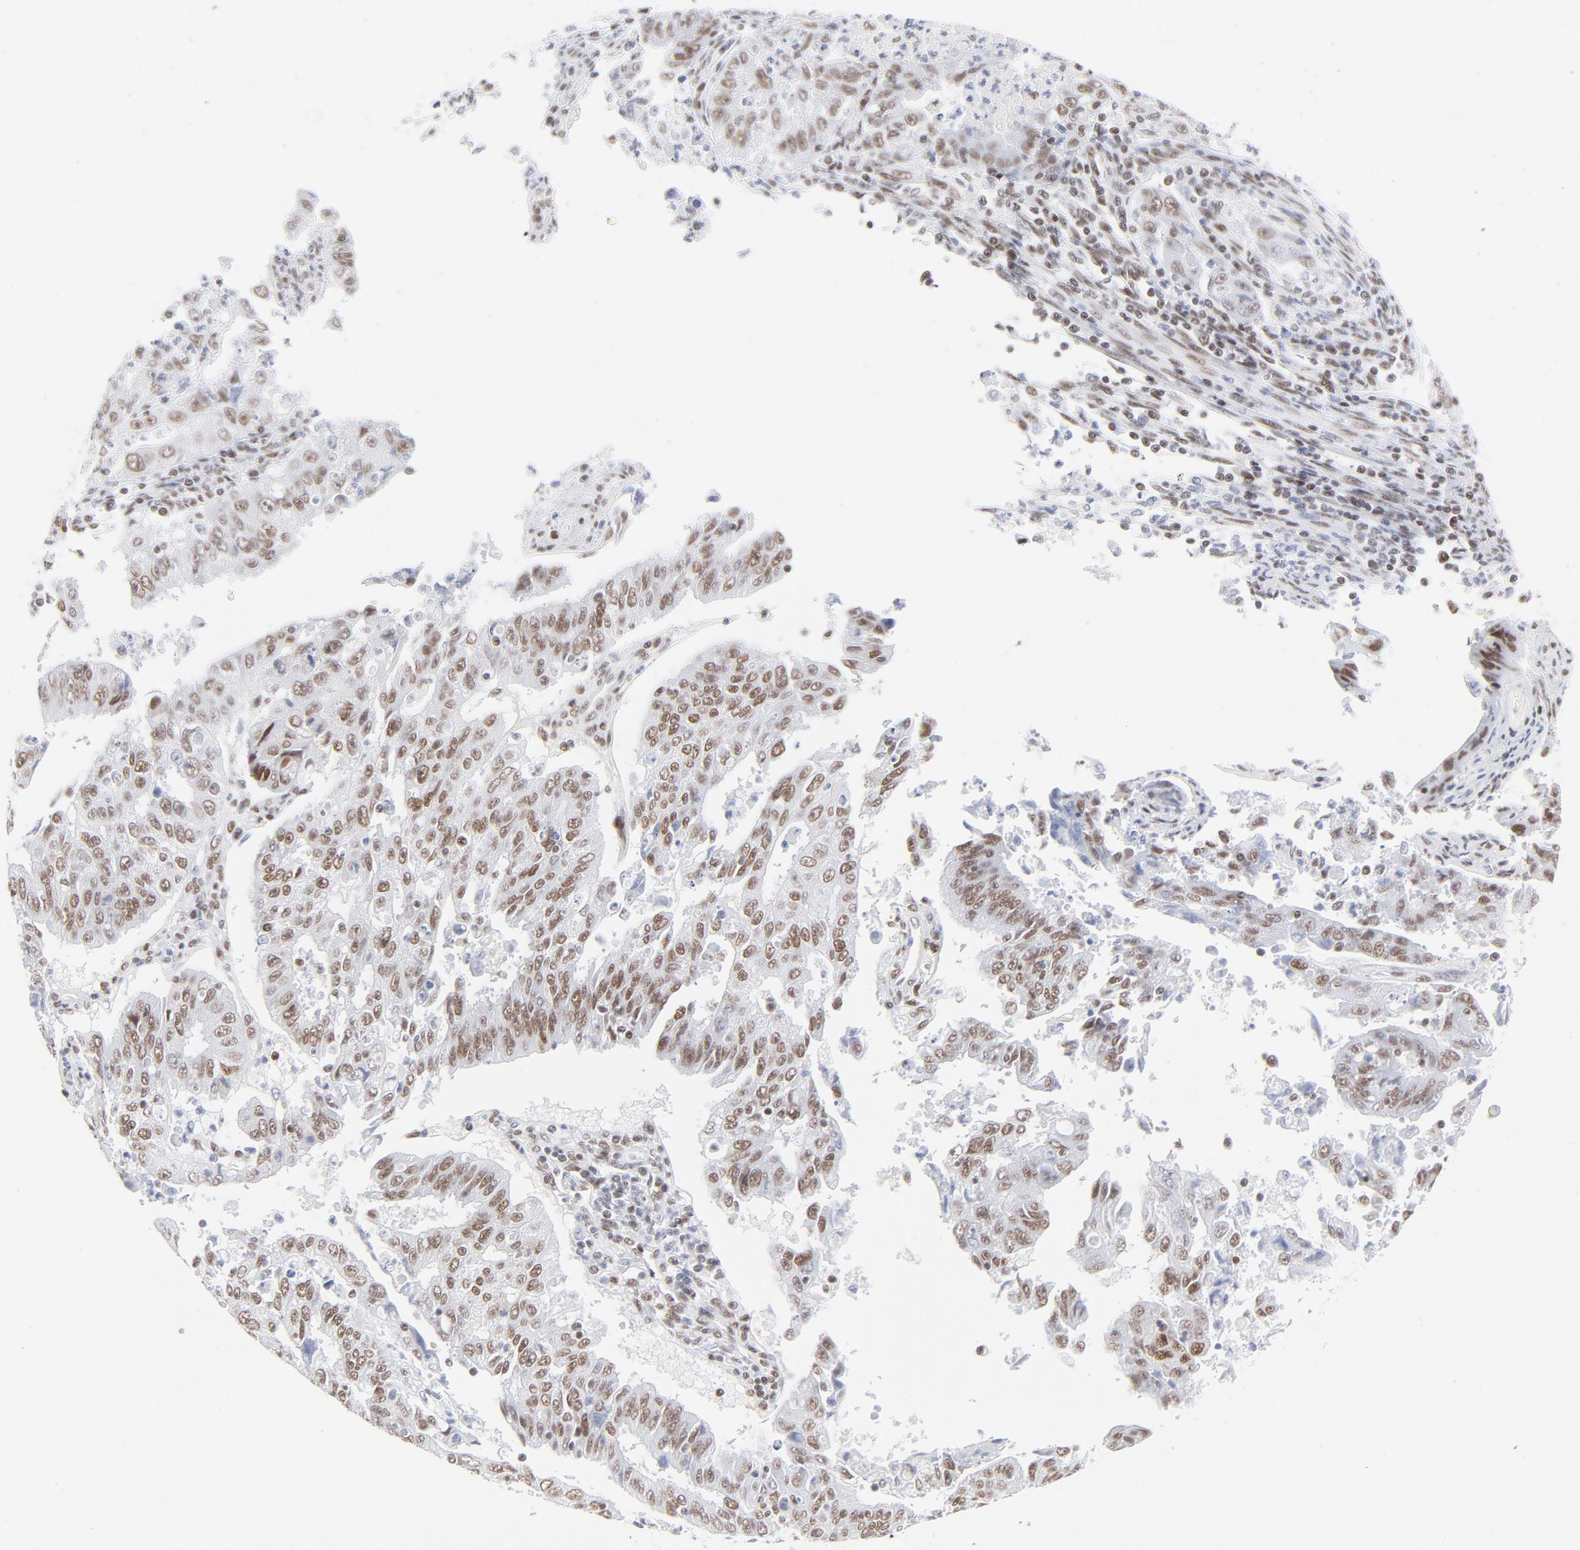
{"staining": {"intensity": "moderate", "quantity": ">75%", "location": "nuclear"}, "tissue": "endometrial cancer", "cell_type": "Tumor cells", "image_type": "cancer", "snomed": [{"axis": "morphology", "description": "Adenocarcinoma, NOS"}, {"axis": "topography", "description": "Endometrium"}], "caption": "Moderate nuclear positivity is seen in about >75% of tumor cells in endometrial adenocarcinoma.", "gene": "ATF2", "patient": {"sex": "female", "age": 42}}